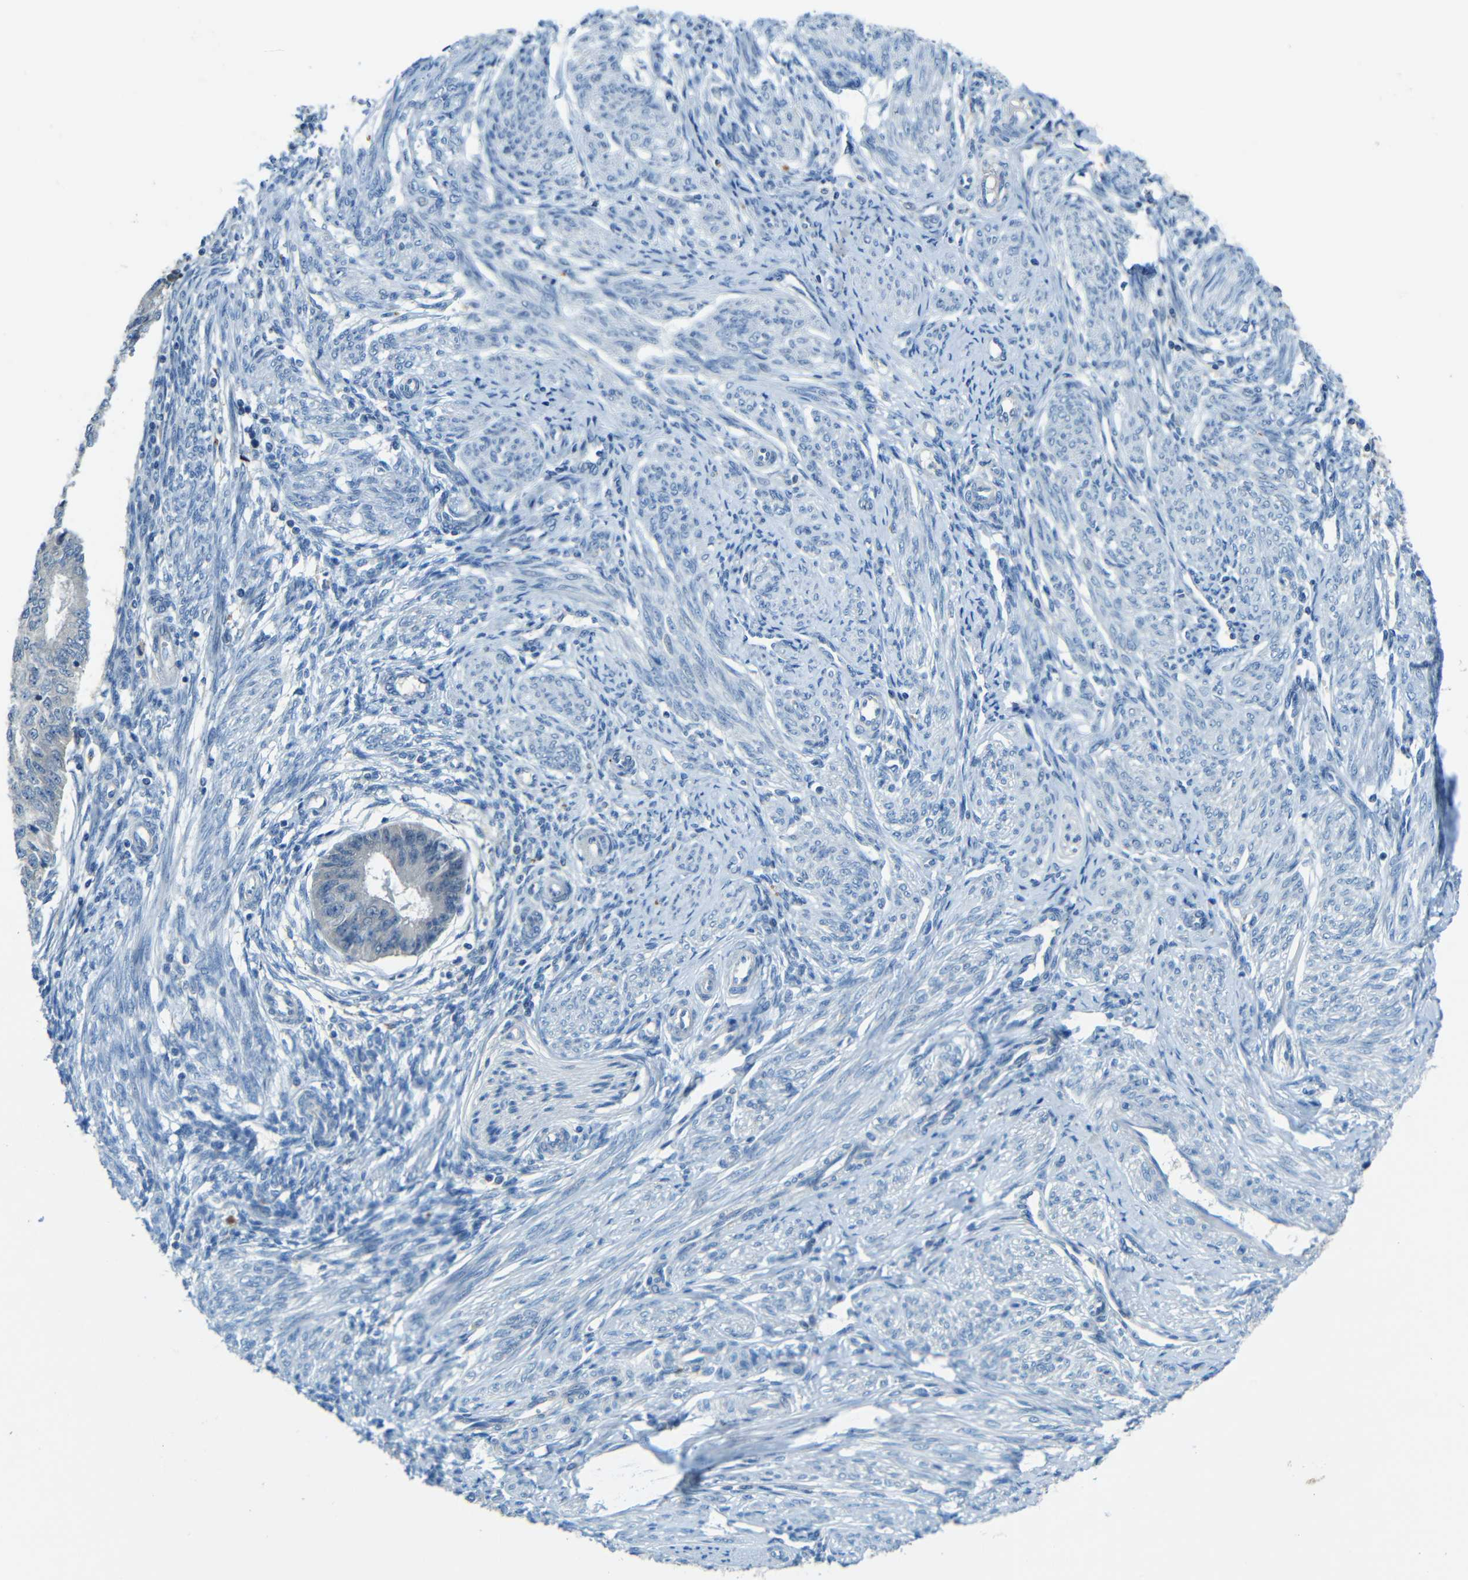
{"staining": {"intensity": "weak", "quantity": "25%-75%", "location": "cytoplasmic/membranous"}, "tissue": "endometrial cancer", "cell_type": "Tumor cells", "image_type": "cancer", "snomed": [{"axis": "morphology", "description": "Adenocarcinoma, NOS"}, {"axis": "topography", "description": "Endometrium"}], "caption": "Immunohistochemical staining of human endometrial cancer displays low levels of weak cytoplasmic/membranous protein expression in about 25%-75% of tumor cells. The protein of interest is stained brown, and the nuclei are stained in blue (DAB (3,3'-diaminobenzidine) IHC with brightfield microscopy, high magnification).", "gene": "CYP26B1", "patient": {"sex": "female", "age": 32}}